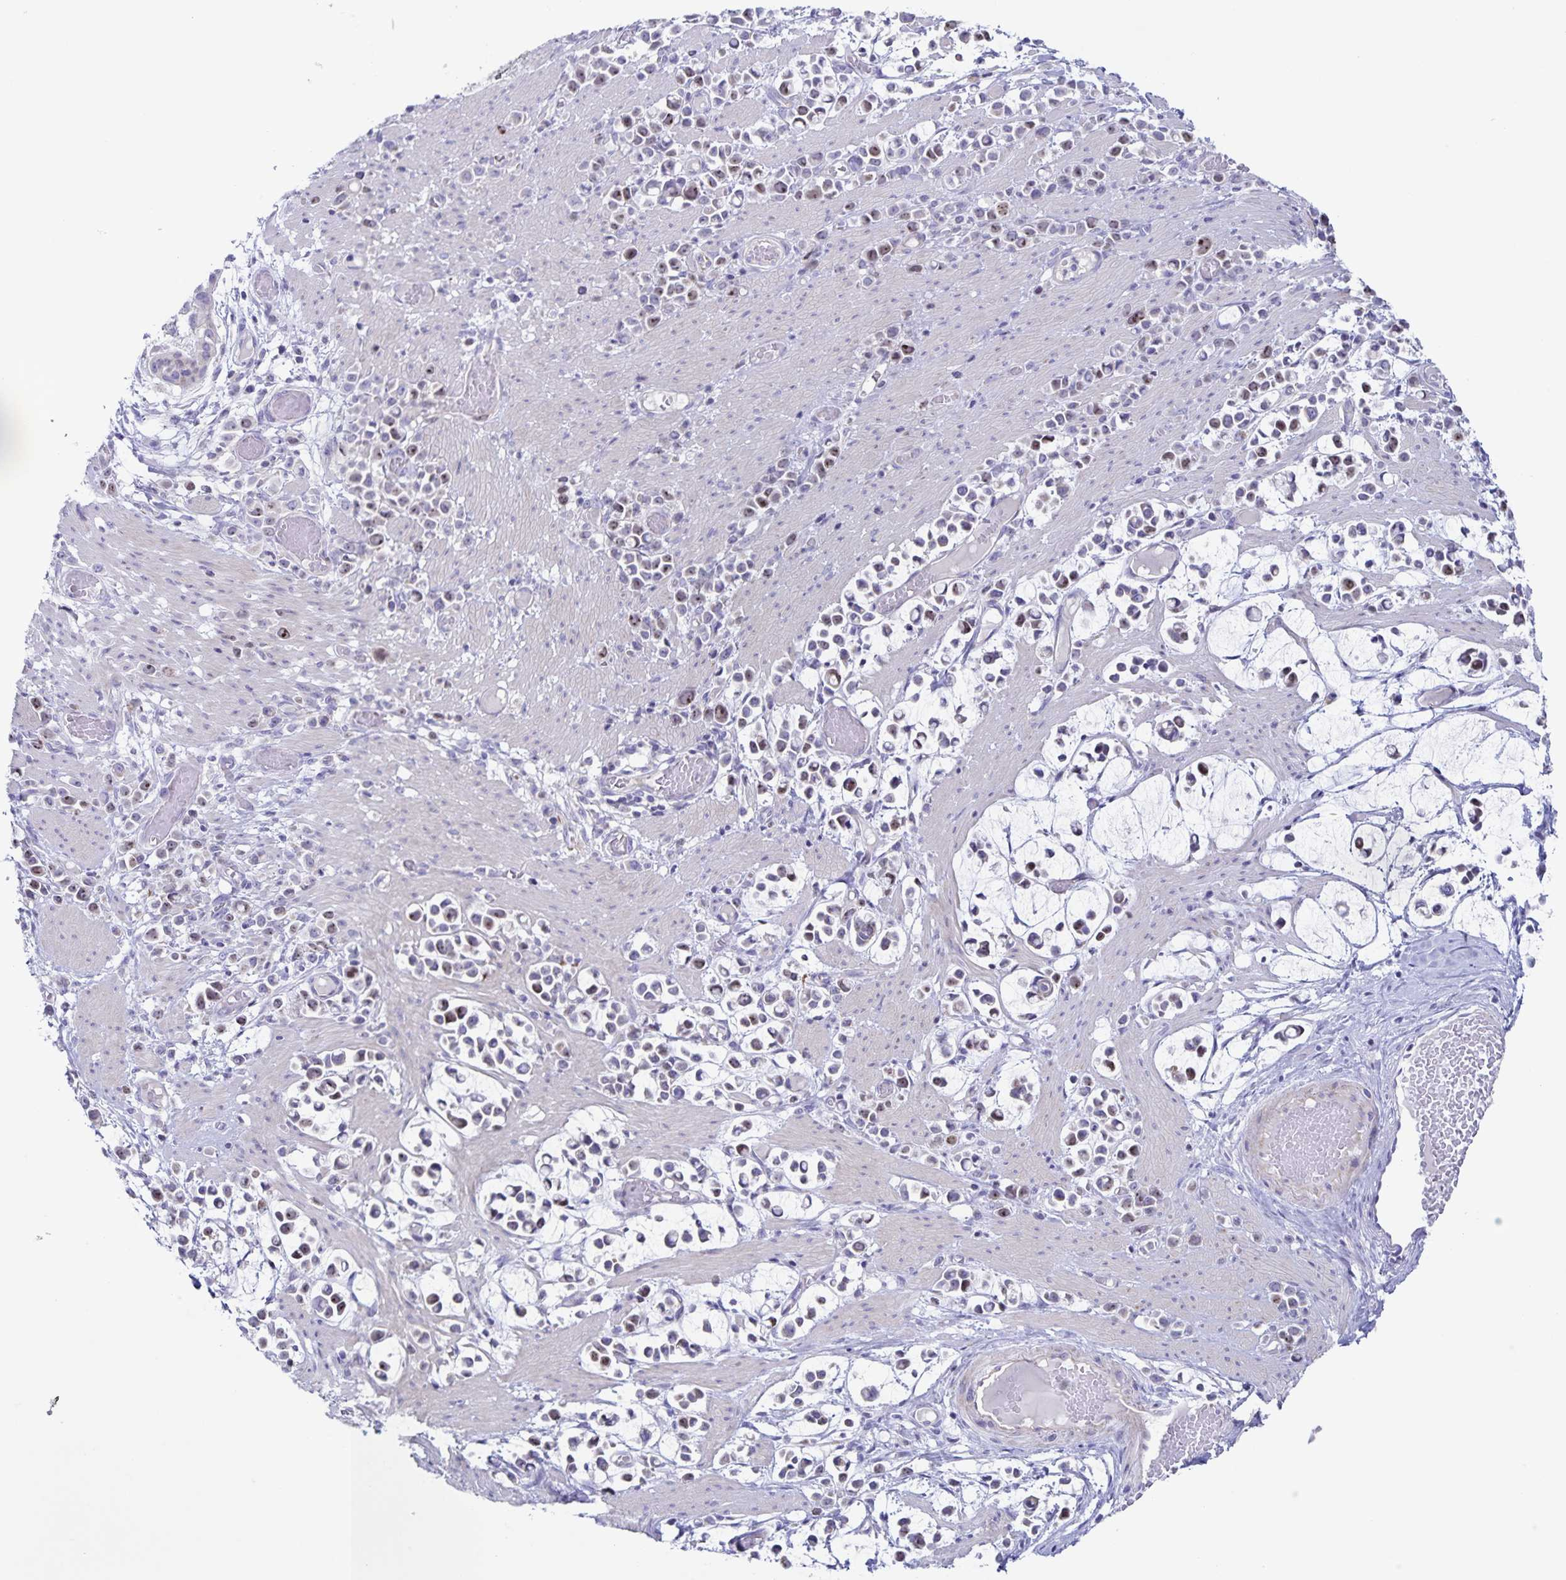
{"staining": {"intensity": "moderate", "quantity": "25%-75%", "location": "nuclear"}, "tissue": "stomach cancer", "cell_type": "Tumor cells", "image_type": "cancer", "snomed": [{"axis": "morphology", "description": "Adenocarcinoma, NOS"}, {"axis": "topography", "description": "Stomach"}], "caption": "Moderate nuclear expression is seen in approximately 25%-75% of tumor cells in stomach cancer.", "gene": "CENPH", "patient": {"sex": "male", "age": 82}}